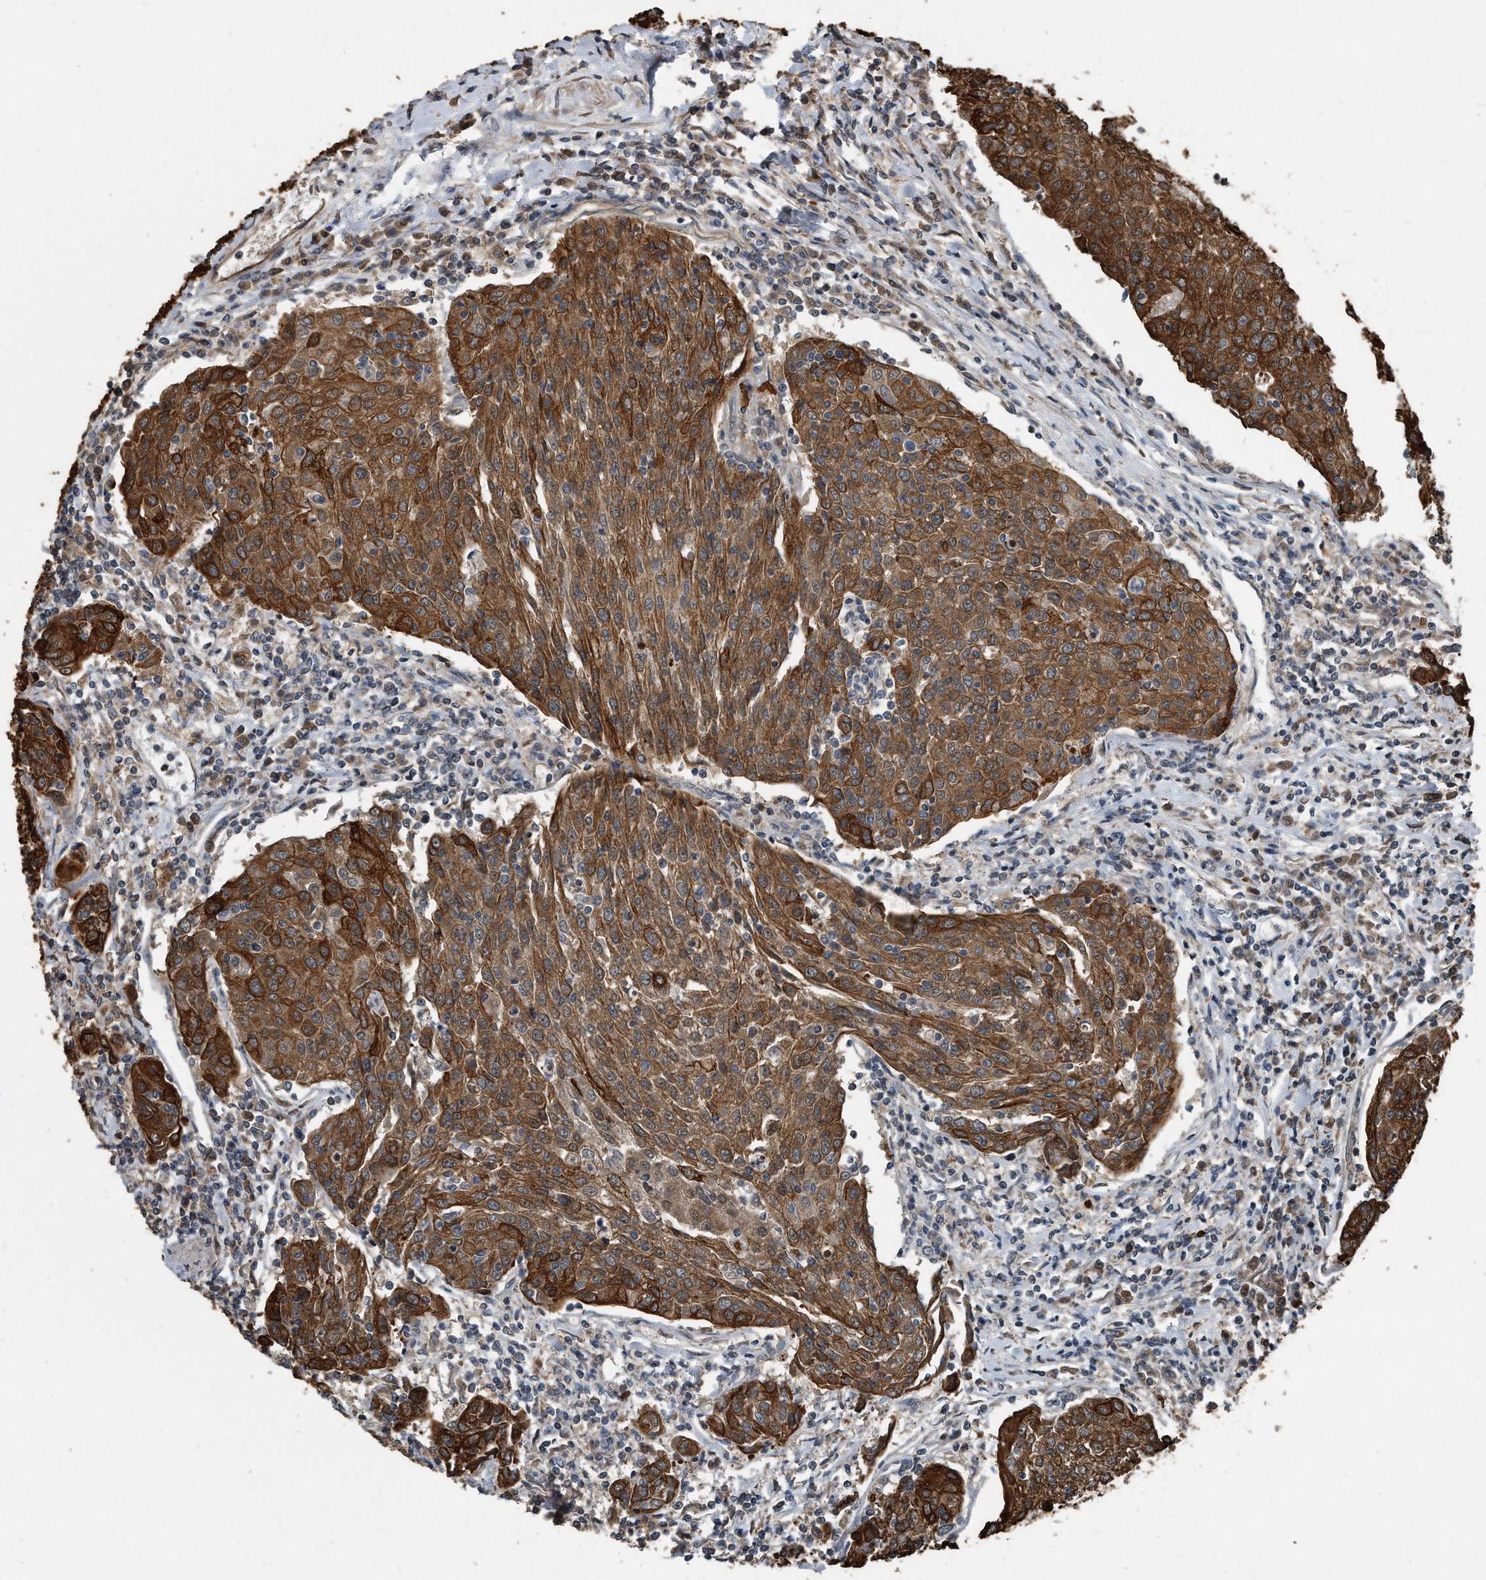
{"staining": {"intensity": "strong", "quantity": ">75%", "location": "cytoplasmic/membranous"}, "tissue": "urothelial cancer", "cell_type": "Tumor cells", "image_type": "cancer", "snomed": [{"axis": "morphology", "description": "Urothelial carcinoma, High grade"}, {"axis": "topography", "description": "Urinary bladder"}], "caption": "Immunohistochemistry of human urothelial cancer reveals high levels of strong cytoplasmic/membranous positivity in approximately >75% of tumor cells.", "gene": "FAM136A", "patient": {"sex": "female", "age": 85}}